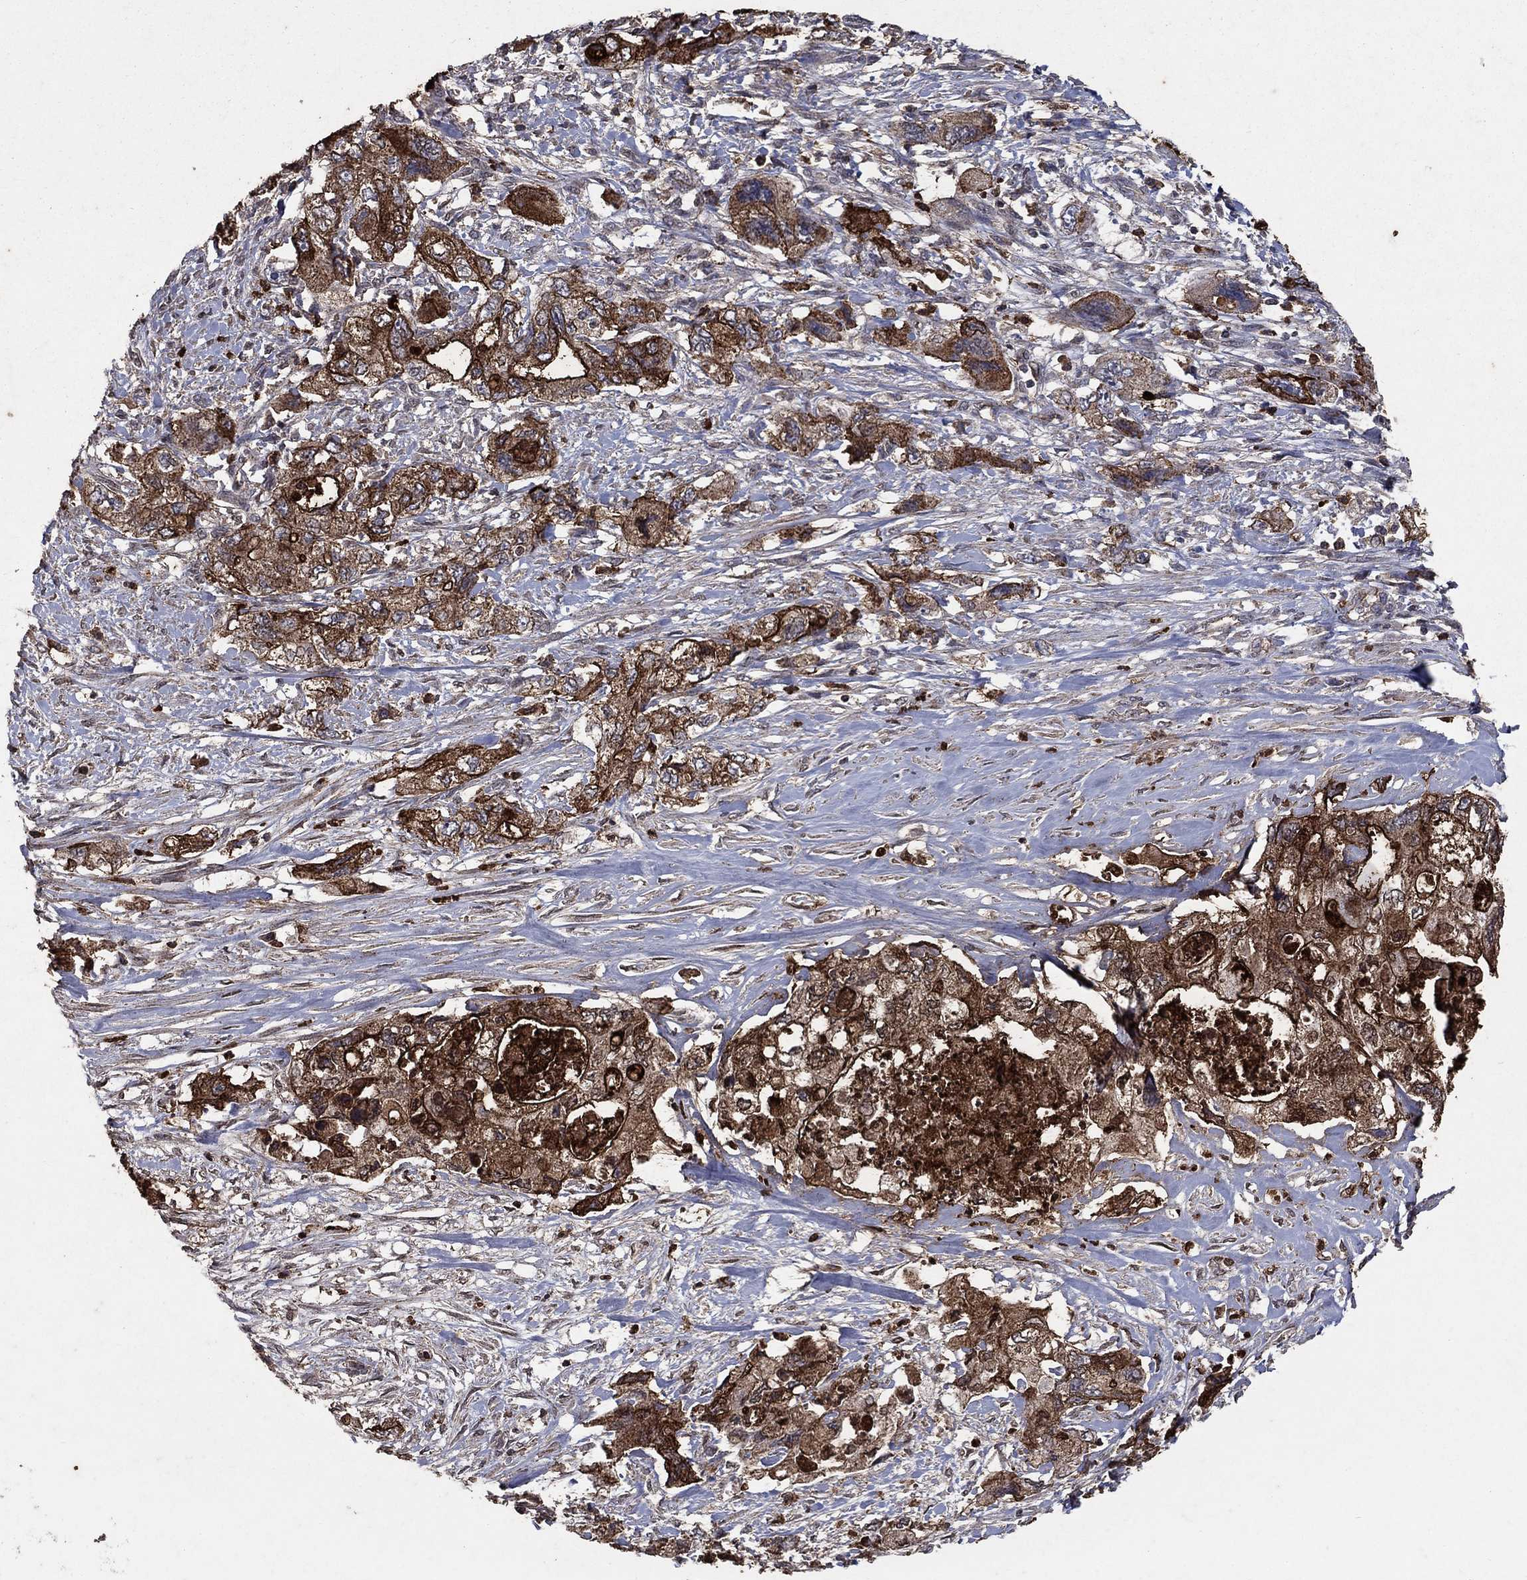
{"staining": {"intensity": "strong", "quantity": "25%-75%", "location": "cytoplasmic/membranous"}, "tissue": "pancreatic cancer", "cell_type": "Tumor cells", "image_type": "cancer", "snomed": [{"axis": "morphology", "description": "Adenocarcinoma, NOS"}, {"axis": "topography", "description": "Pancreas"}], "caption": "There is high levels of strong cytoplasmic/membranous expression in tumor cells of pancreatic cancer (adenocarcinoma), as demonstrated by immunohistochemical staining (brown color).", "gene": "CD24", "patient": {"sex": "female", "age": 73}}